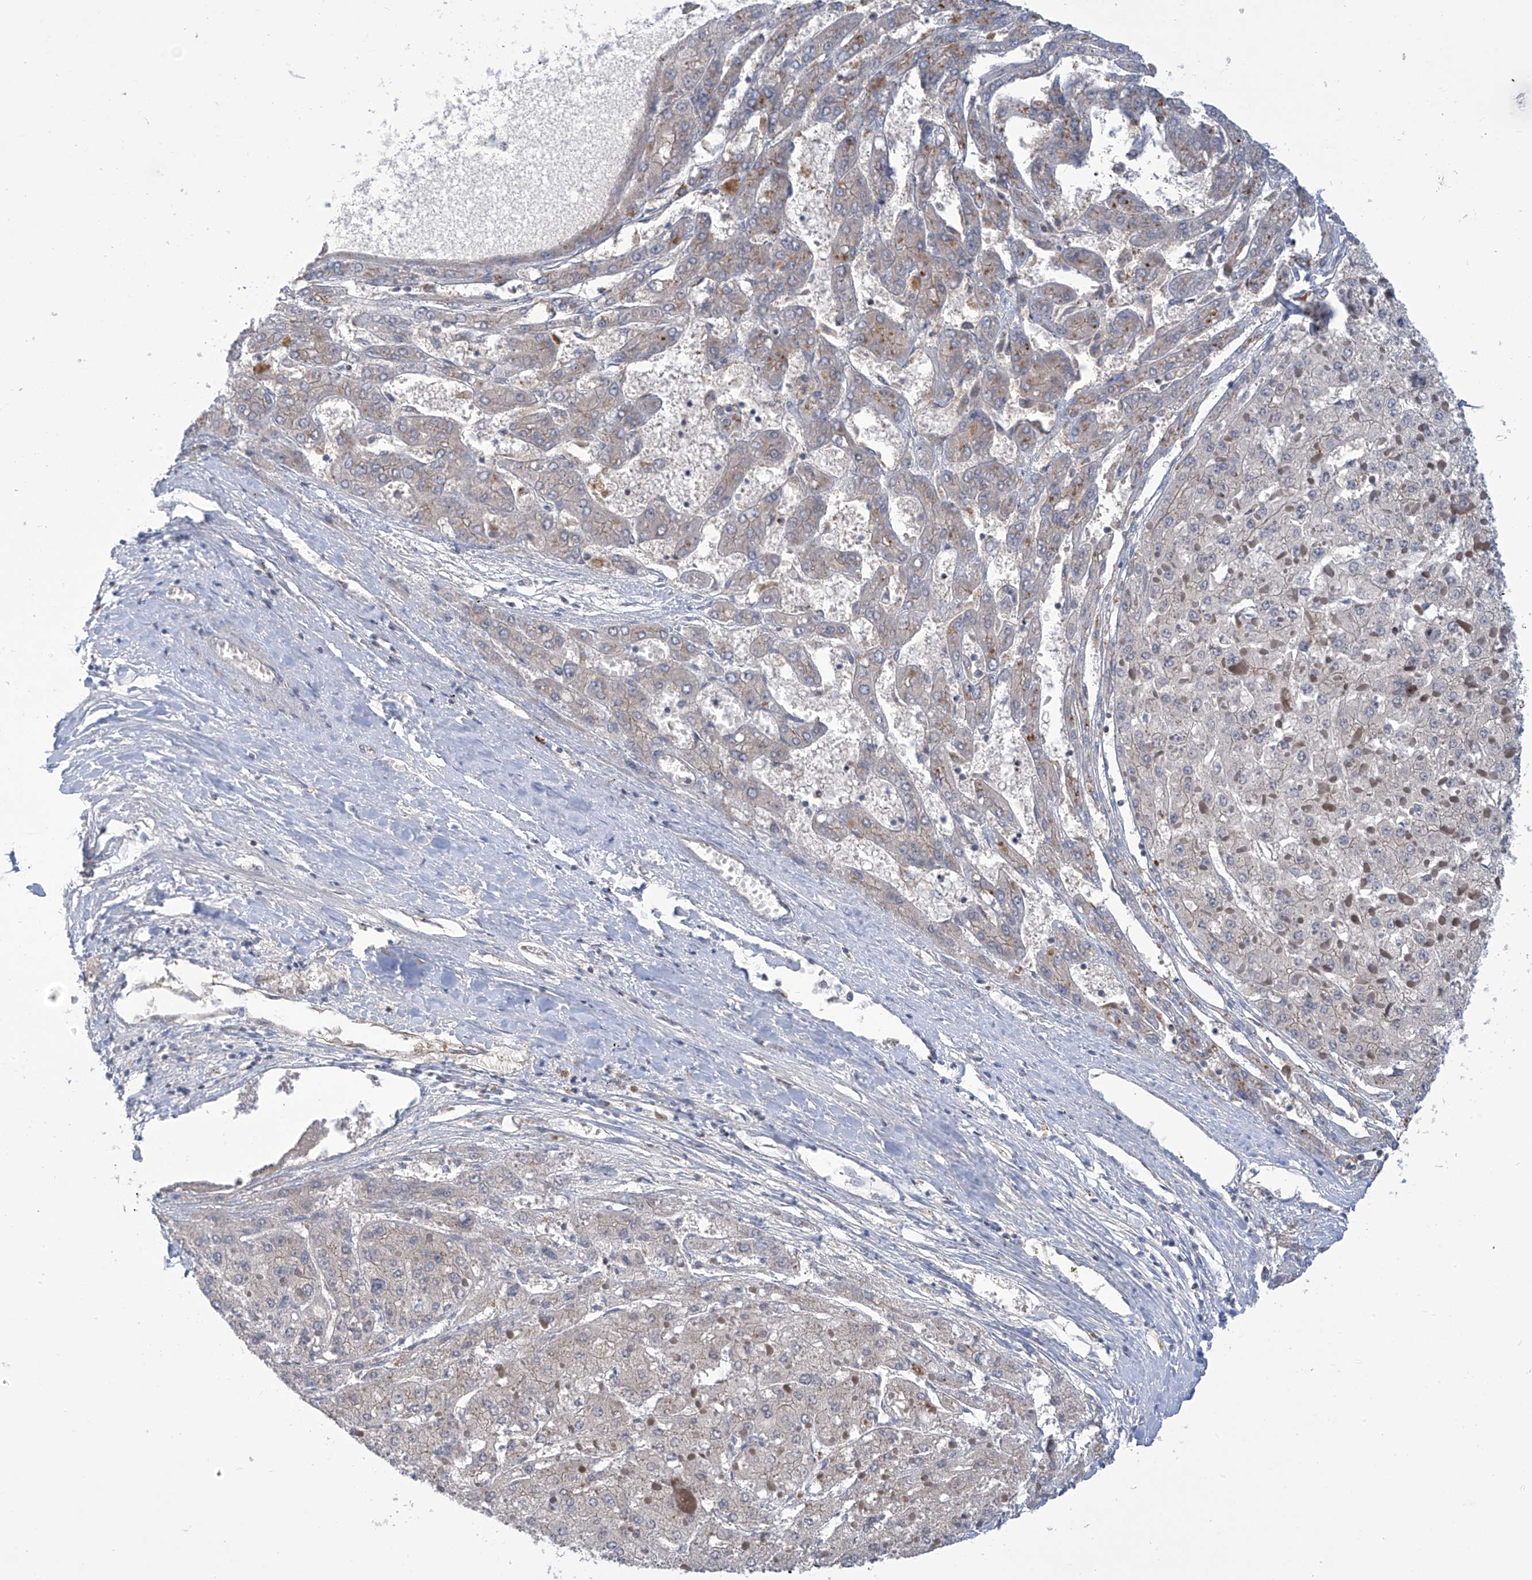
{"staining": {"intensity": "weak", "quantity": "<25%", "location": "cytoplasmic/membranous"}, "tissue": "liver cancer", "cell_type": "Tumor cells", "image_type": "cancer", "snomed": [{"axis": "morphology", "description": "Carcinoma, Hepatocellular, NOS"}, {"axis": "topography", "description": "Liver"}], "caption": "Immunohistochemistry micrograph of neoplastic tissue: human liver cancer stained with DAB displays no significant protein expression in tumor cells.", "gene": "IBA57", "patient": {"sex": "female", "age": 73}}